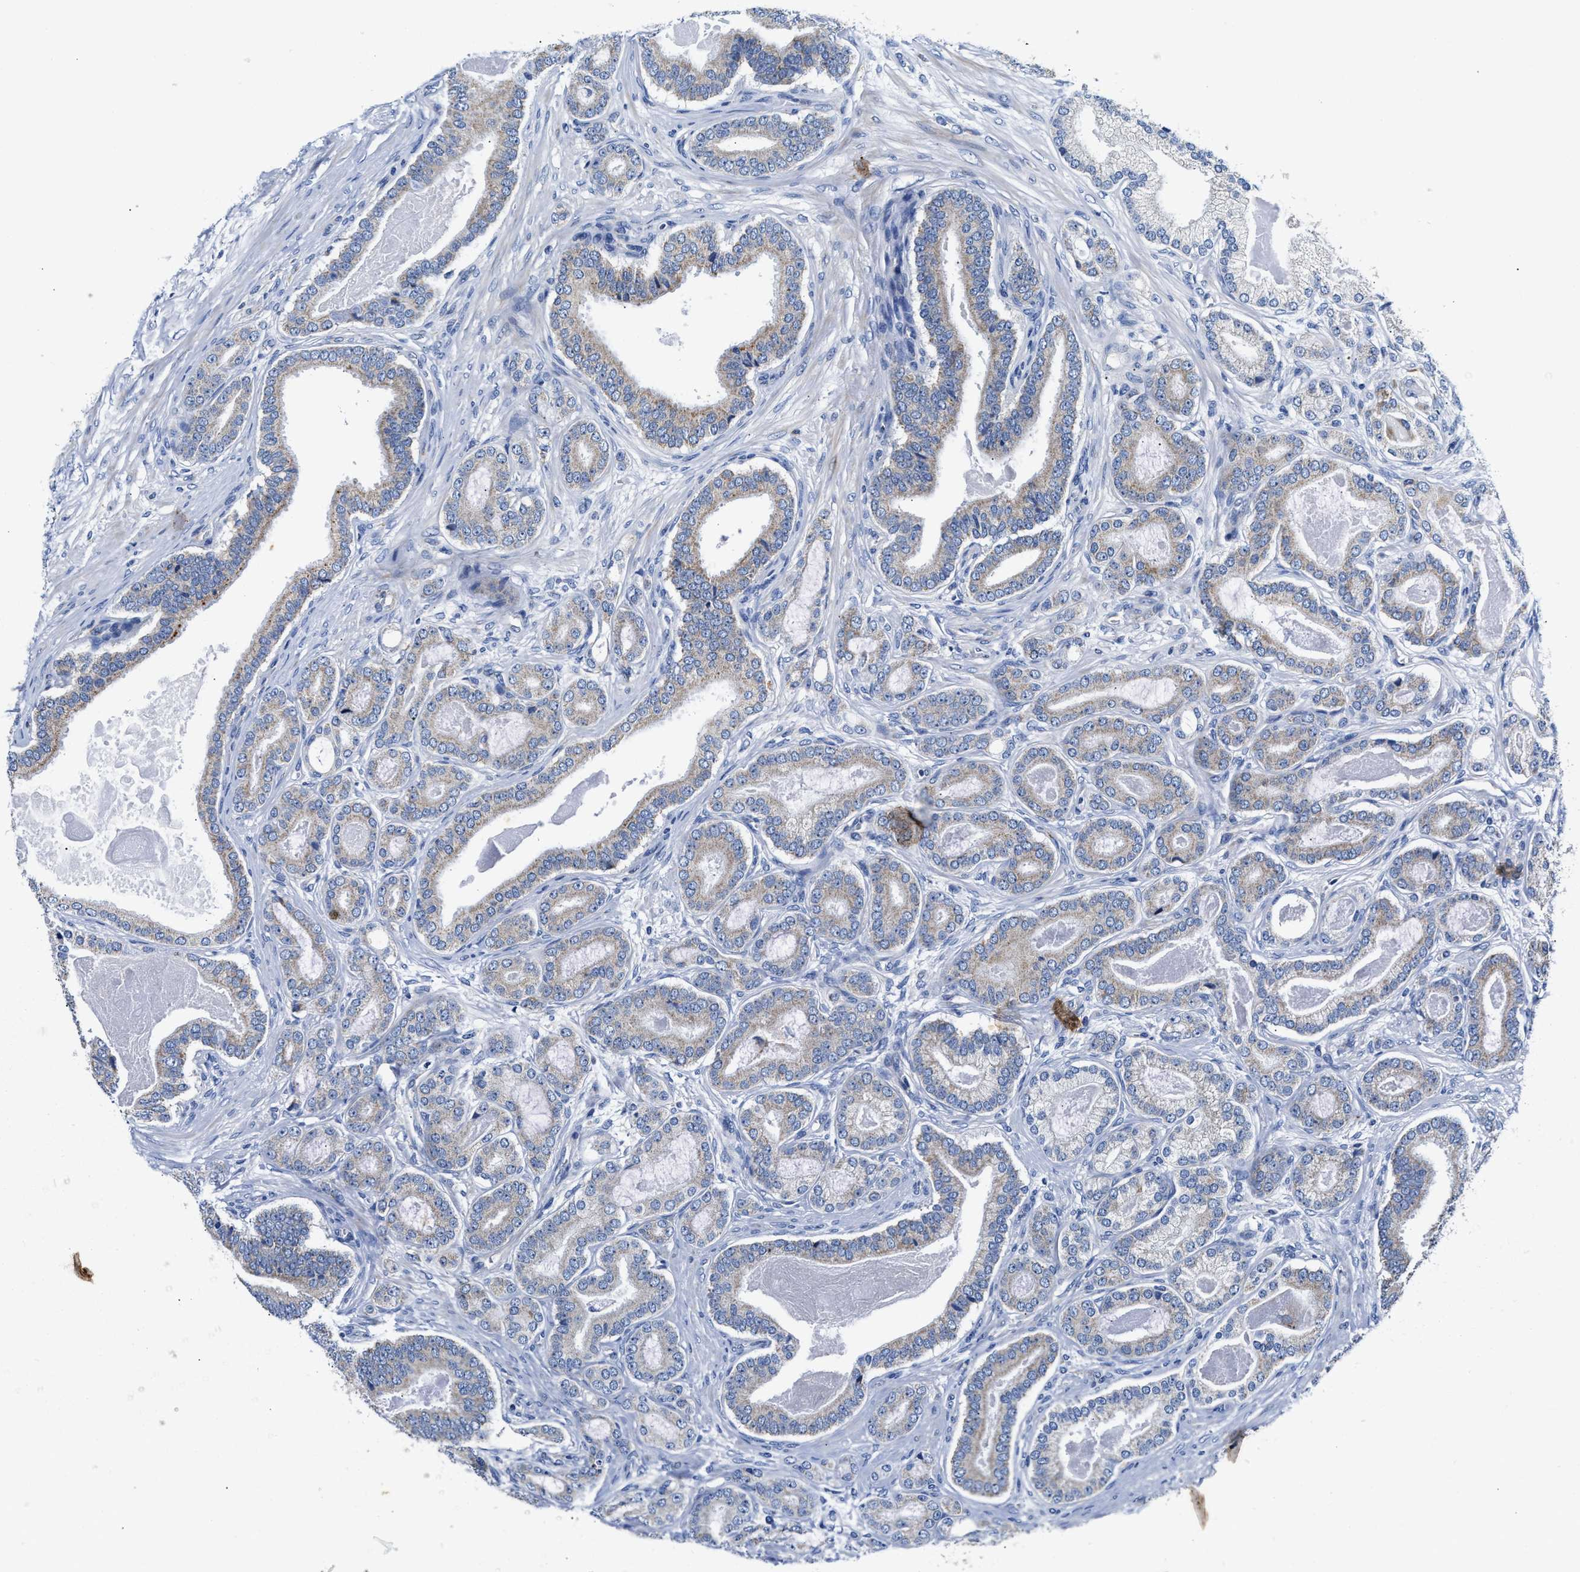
{"staining": {"intensity": "weak", "quantity": "25%-75%", "location": "cytoplasmic/membranous"}, "tissue": "prostate cancer", "cell_type": "Tumor cells", "image_type": "cancer", "snomed": [{"axis": "morphology", "description": "Adenocarcinoma, High grade"}, {"axis": "topography", "description": "Prostate"}], "caption": "High-grade adenocarcinoma (prostate) stained with a protein marker reveals weak staining in tumor cells.", "gene": "ACADVL", "patient": {"sex": "male", "age": 60}}